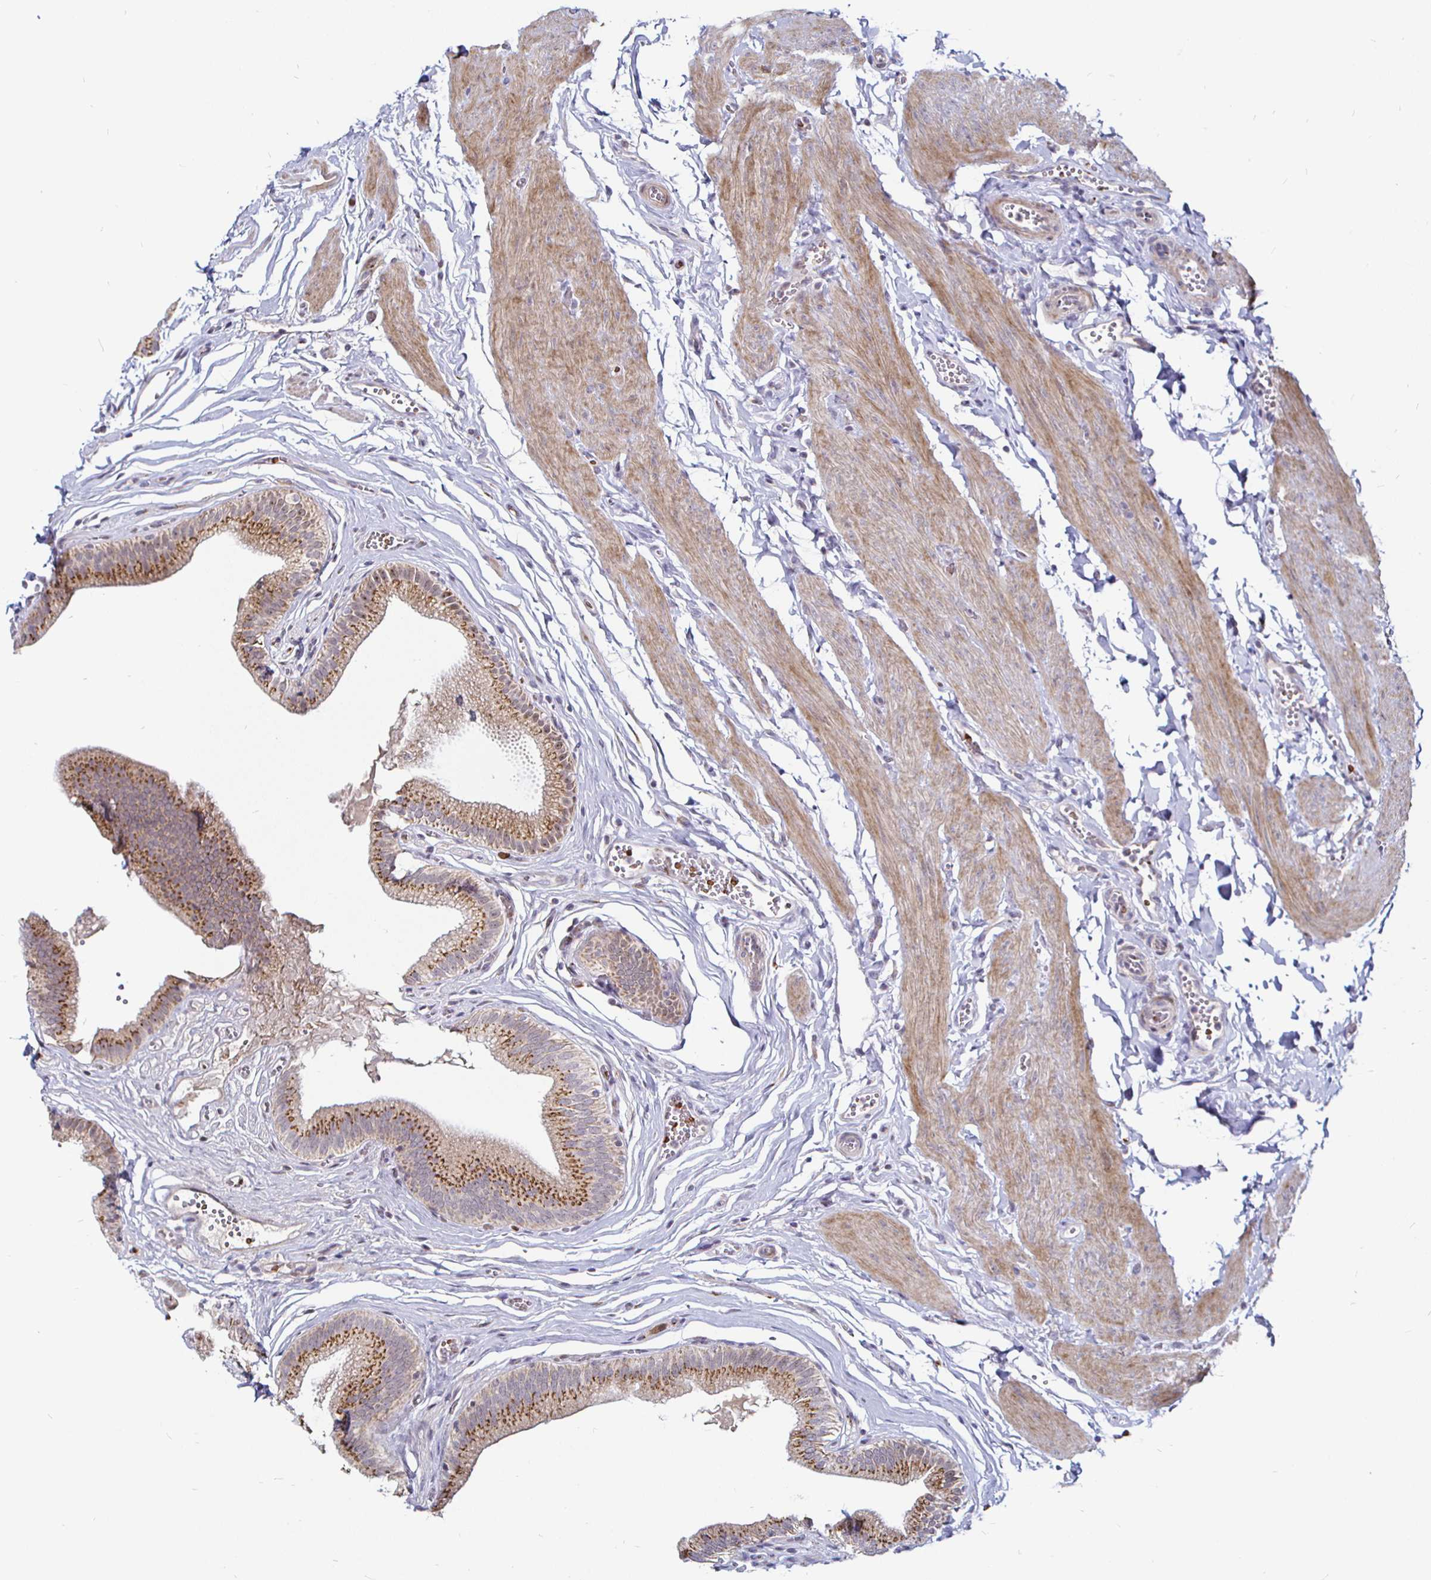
{"staining": {"intensity": "moderate", "quantity": ">75%", "location": "cytoplasmic/membranous"}, "tissue": "gallbladder", "cell_type": "Glandular cells", "image_type": "normal", "snomed": [{"axis": "morphology", "description": "Normal tissue, NOS"}, {"axis": "topography", "description": "Gallbladder"}, {"axis": "topography", "description": "Peripheral nerve tissue"}], "caption": "Protein staining by immunohistochemistry (IHC) shows moderate cytoplasmic/membranous expression in approximately >75% of glandular cells in benign gallbladder. (DAB (3,3'-diaminobenzidine) = brown stain, brightfield microscopy at high magnification).", "gene": "ATG3", "patient": {"sex": "male", "age": 17}}